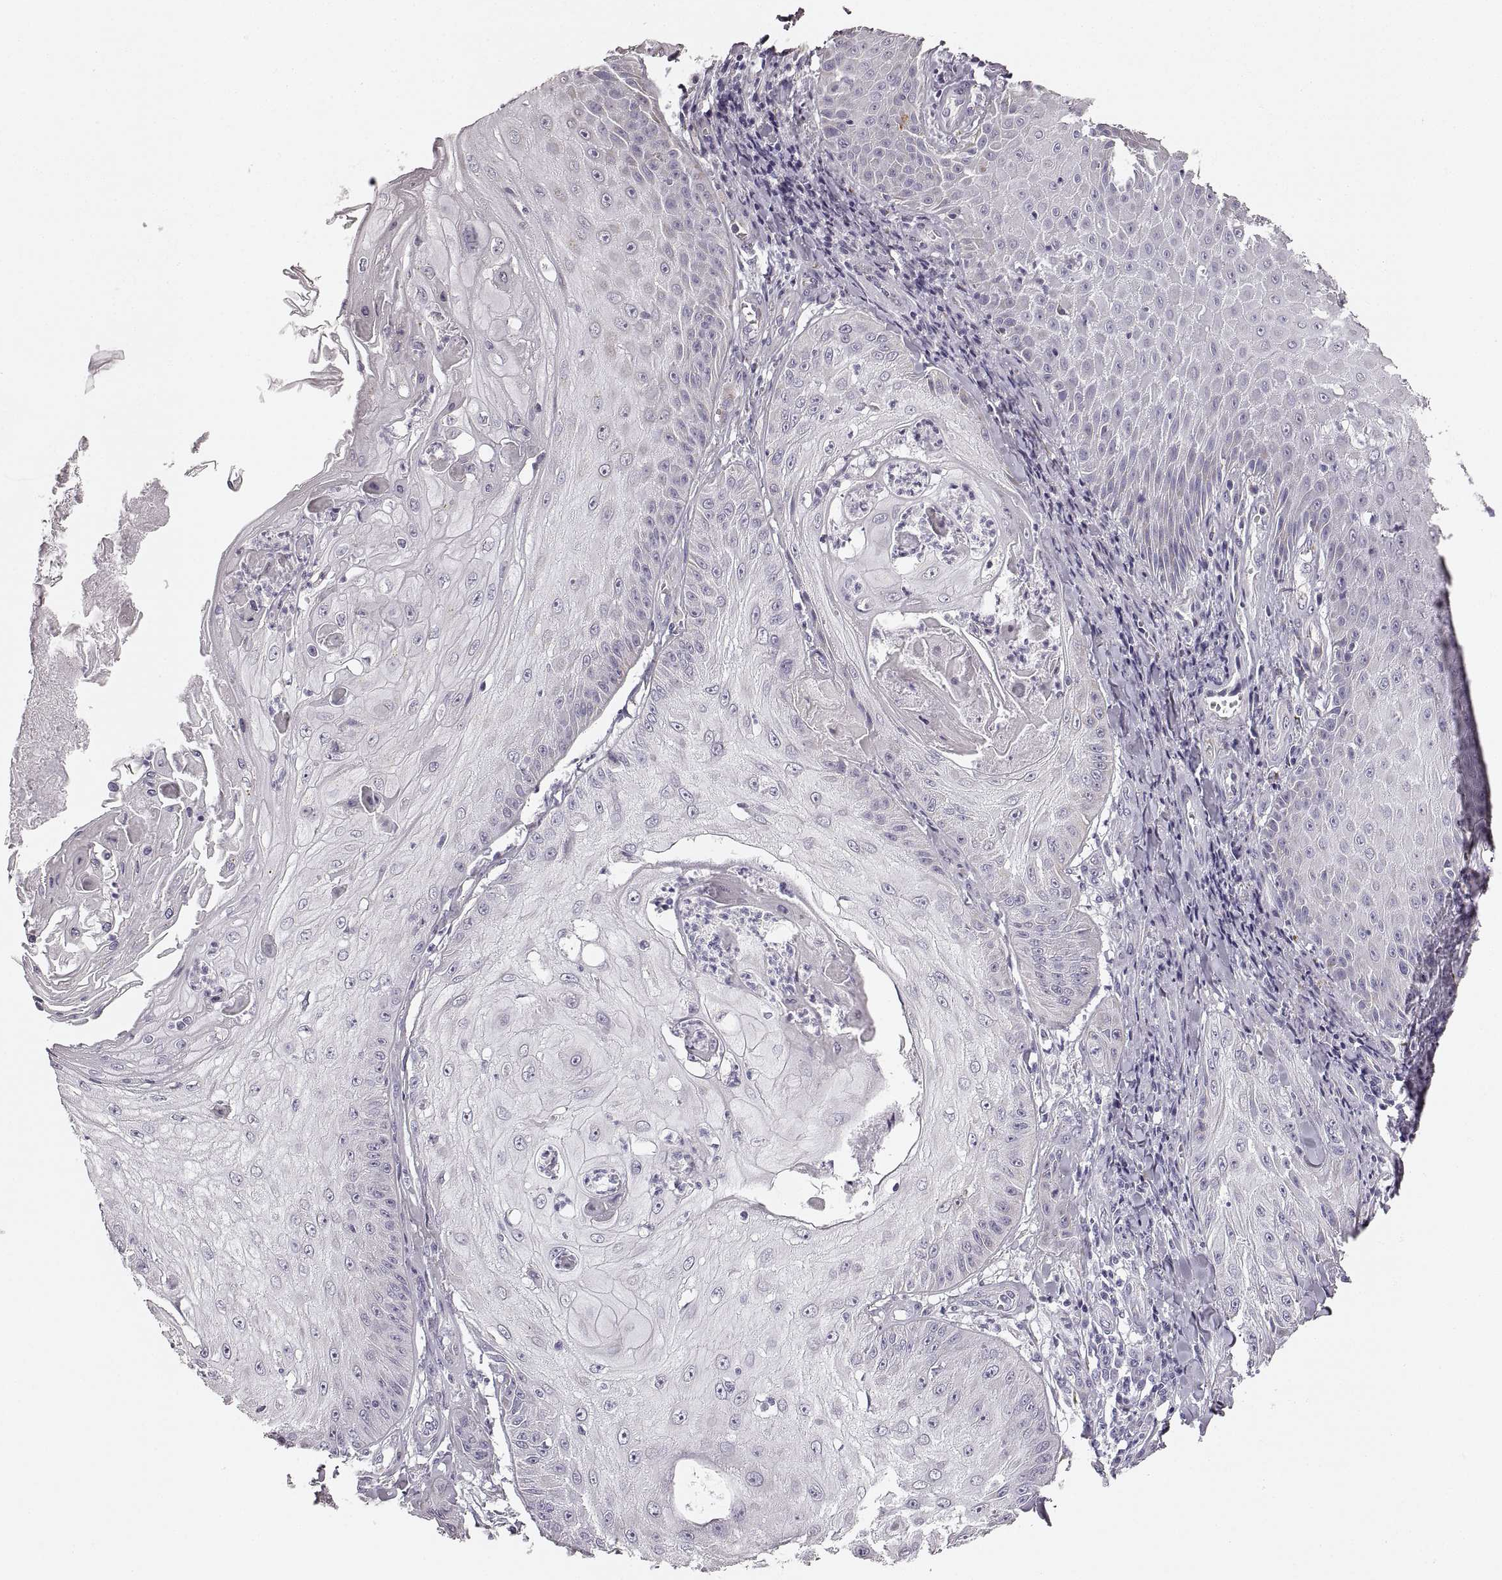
{"staining": {"intensity": "negative", "quantity": "none", "location": "none"}, "tissue": "skin cancer", "cell_type": "Tumor cells", "image_type": "cancer", "snomed": [{"axis": "morphology", "description": "Squamous cell carcinoma, NOS"}, {"axis": "topography", "description": "Skin"}], "caption": "Tumor cells are negative for protein expression in human squamous cell carcinoma (skin).", "gene": "RDH13", "patient": {"sex": "male", "age": 70}}